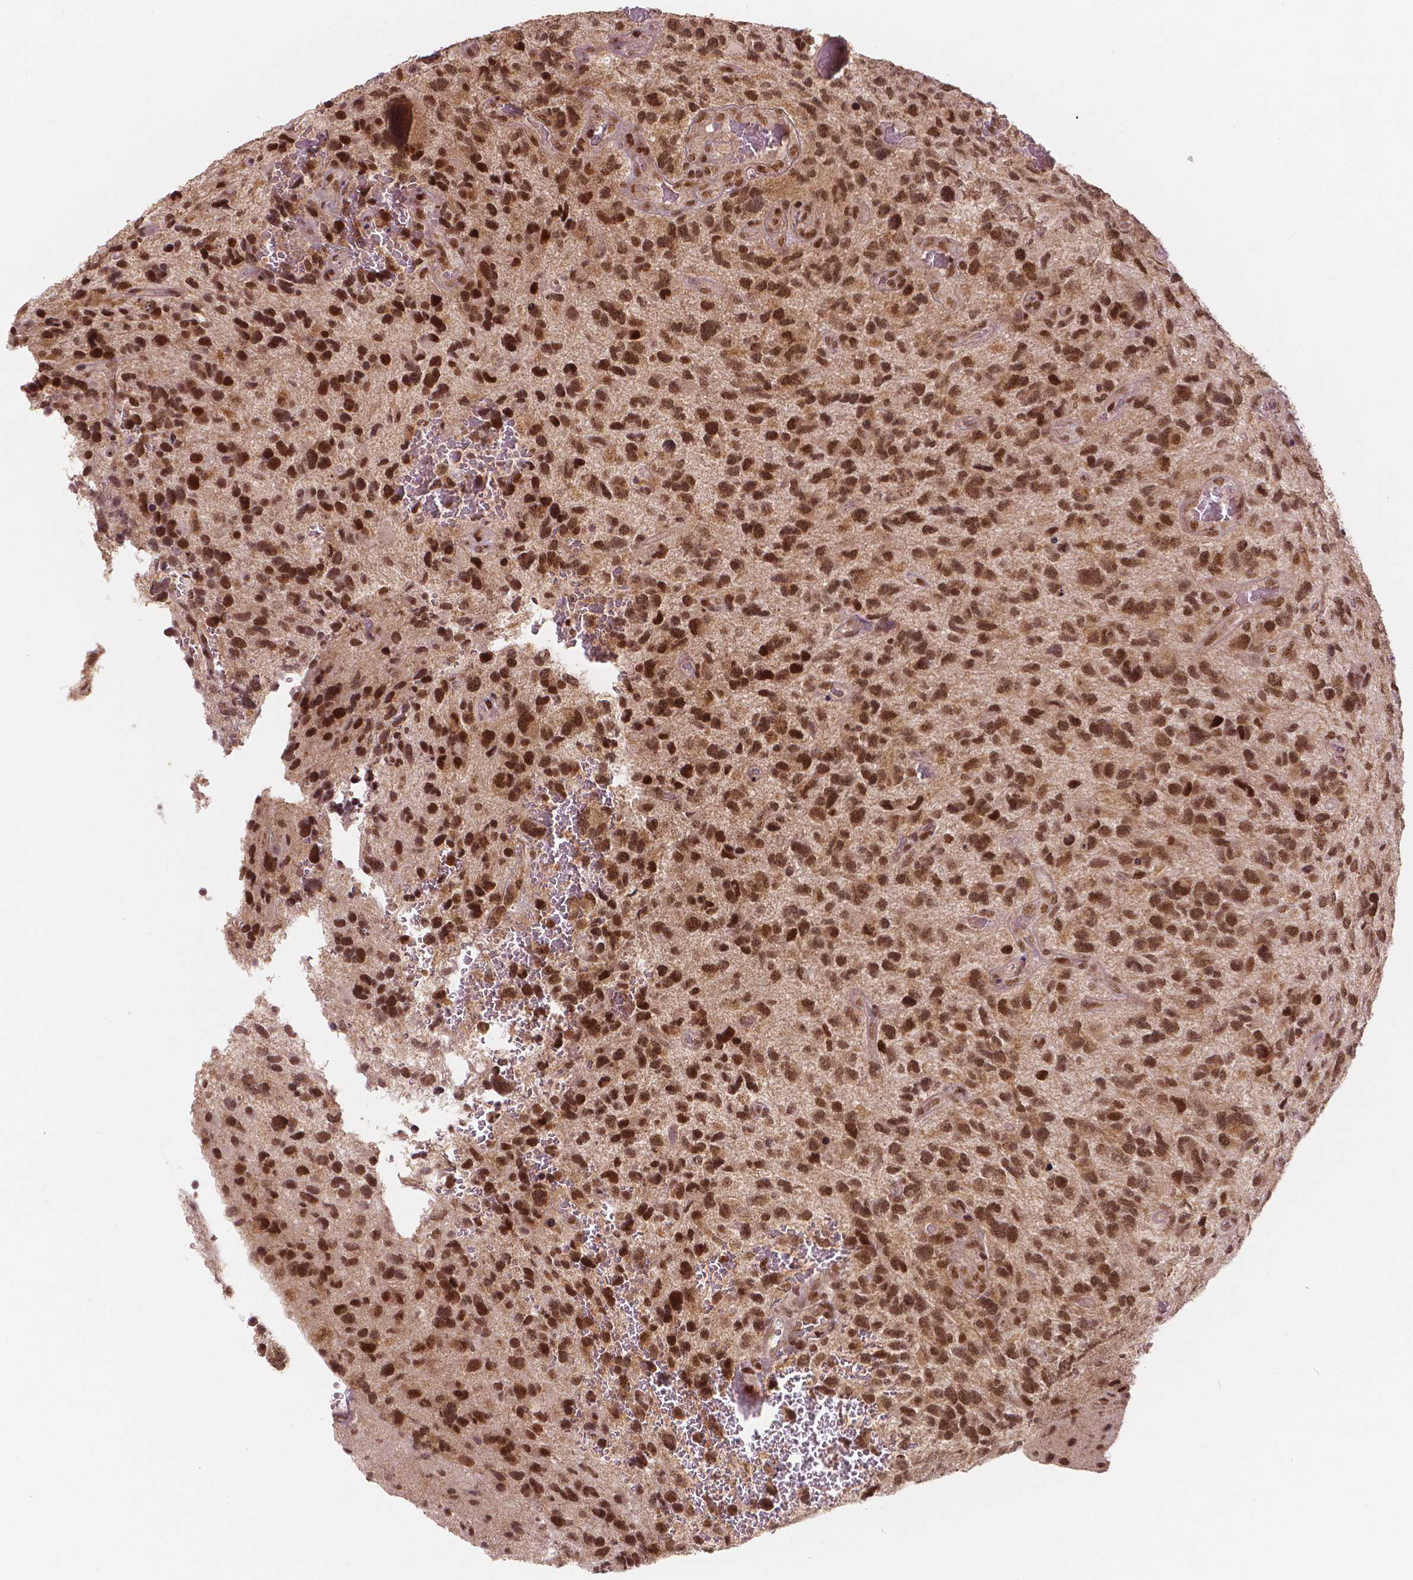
{"staining": {"intensity": "moderate", "quantity": ">75%", "location": "nuclear"}, "tissue": "glioma", "cell_type": "Tumor cells", "image_type": "cancer", "snomed": [{"axis": "morphology", "description": "Glioma, malignant, NOS"}, {"axis": "morphology", "description": "Glioma, malignant, High grade"}, {"axis": "topography", "description": "Brain"}], "caption": "Immunohistochemistry (IHC) staining of high-grade glioma (malignant), which exhibits medium levels of moderate nuclear expression in about >75% of tumor cells indicating moderate nuclear protein expression. The staining was performed using DAB (3,3'-diaminobenzidine) (brown) for protein detection and nuclei were counterstained in hematoxylin (blue).", "gene": "NSD2", "patient": {"sex": "female", "age": 71}}